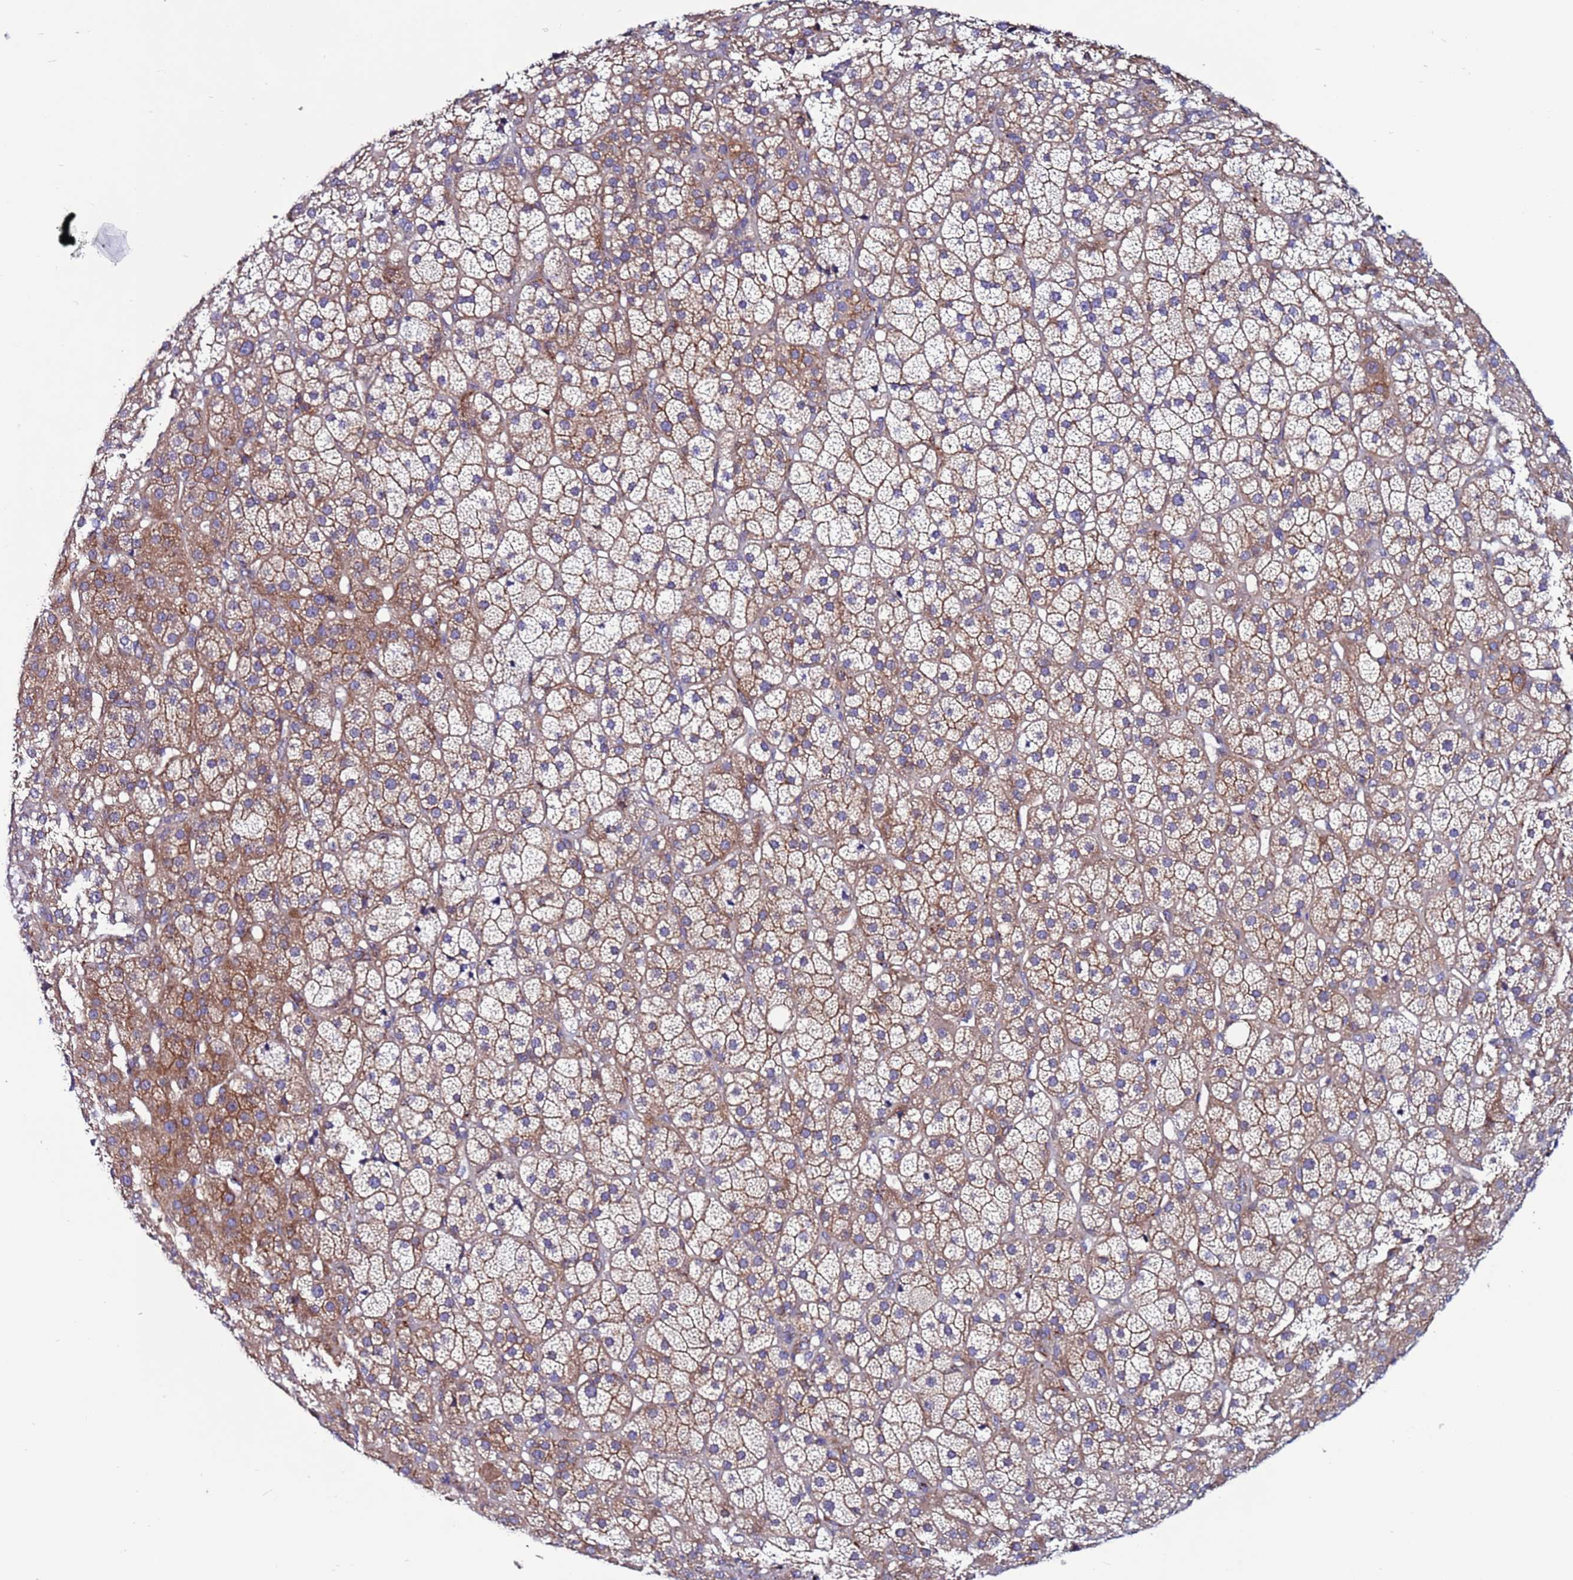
{"staining": {"intensity": "moderate", "quantity": "25%-75%", "location": "cytoplasmic/membranous"}, "tissue": "adrenal gland", "cell_type": "Glandular cells", "image_type": "normal", "snomed": [{"axis": "morphology", "description": "Normal tissue, NOS"}, {"axis": "topography", "description": "Adrenal gland"}], "caption": "A brown stain labels moderate cytoplasmic/membranous positivity of a protein in glandular cells of benign human adrenal gland.", "gene": "EFCAB8", "patient": {"sex": "female", "age": 57}}